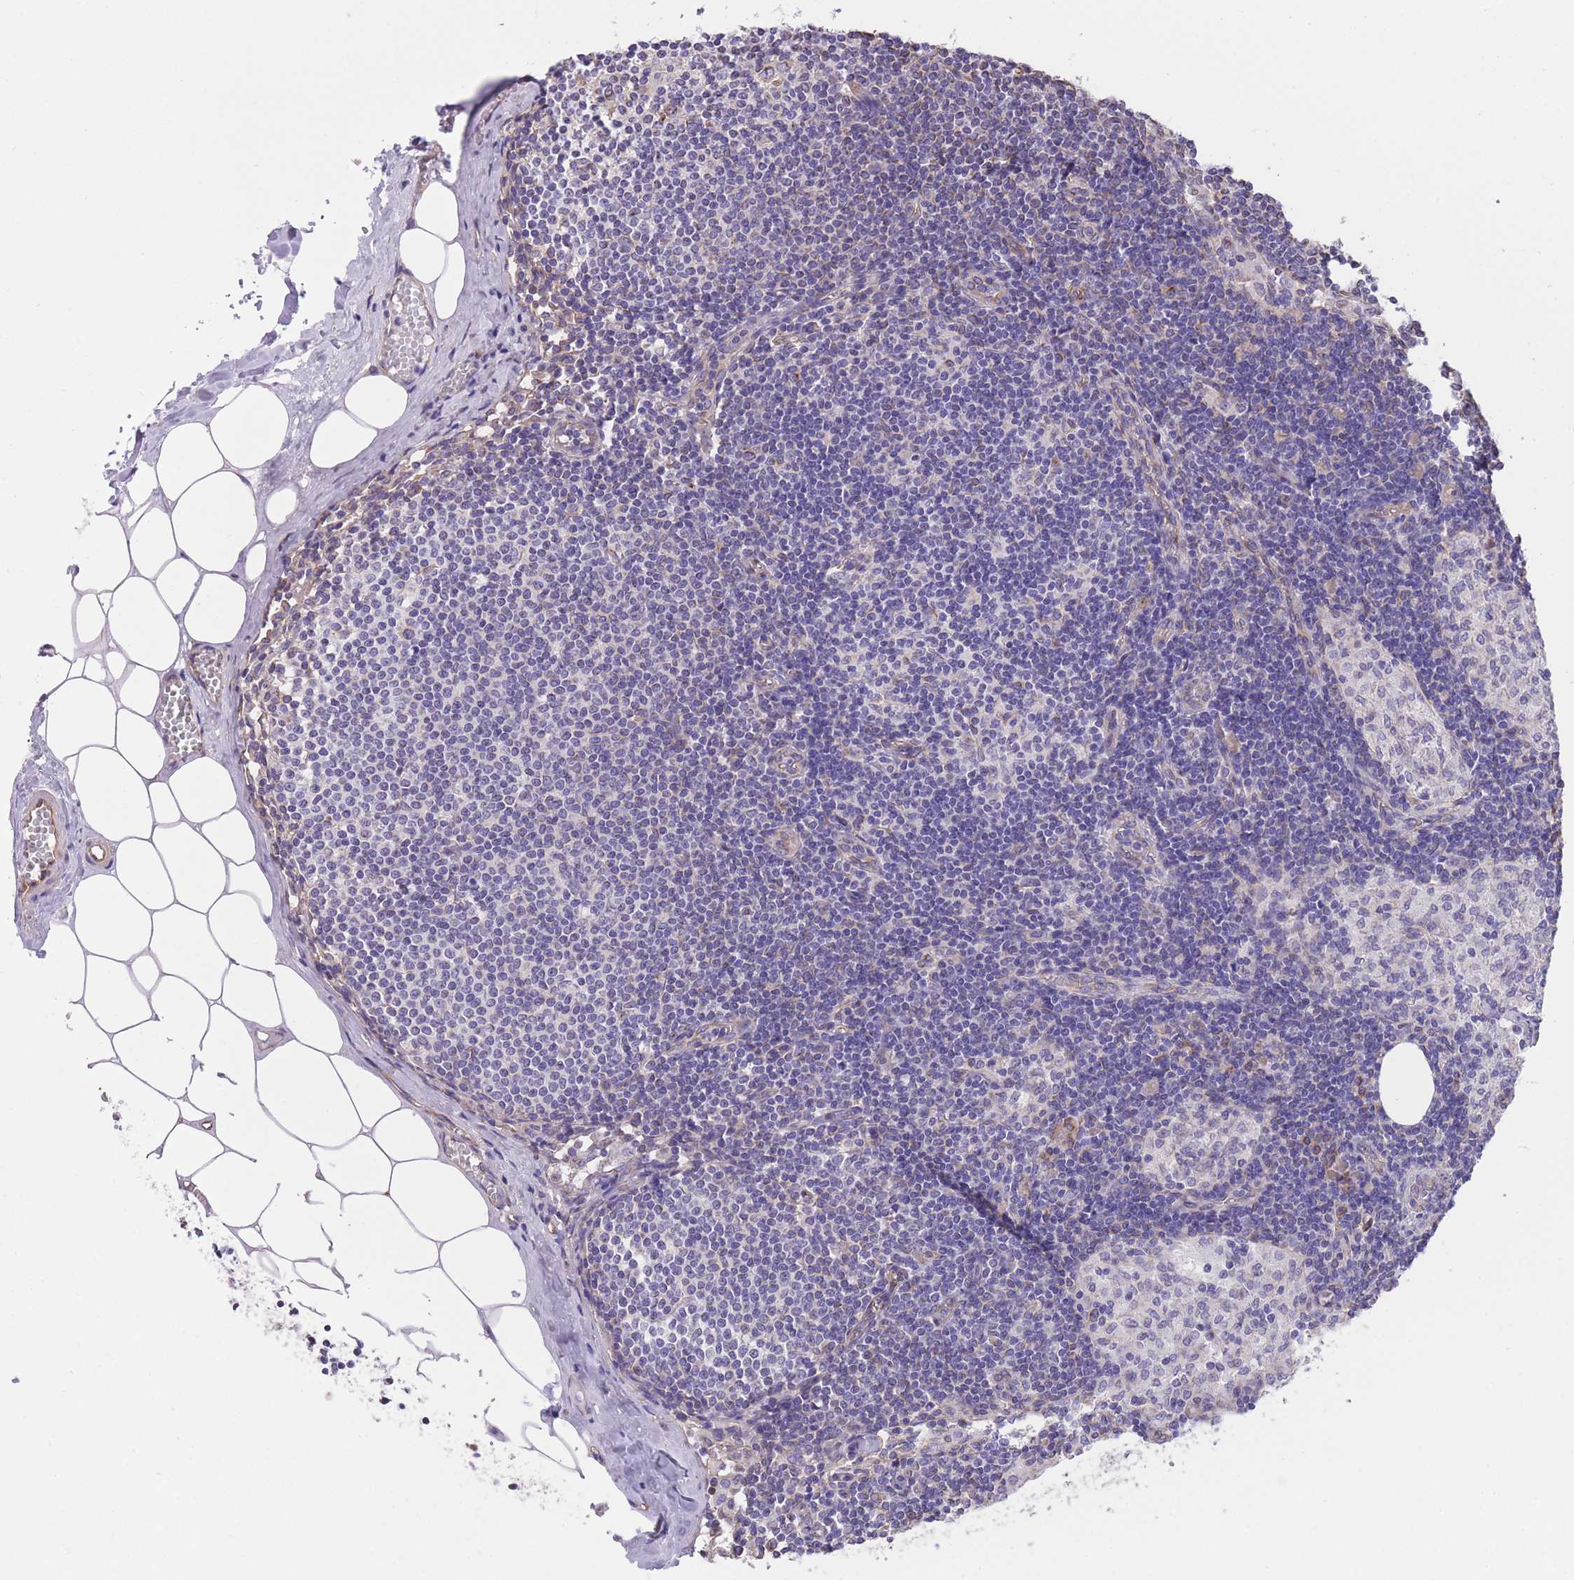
{"staining": {"intensity": "weak", "quantity": "25%-75%", "location": "cytoplasmic/membranous"}, "tissue": "lymph node", "cell_type": "Germinal center cells", "image_type": "normal", "snomed": [{"axis": "morphology", "description": "Normal tissue, NOS"}, {"axis": "topography", "description": "Lymph node"}], "caption": "Unremarkable lymph node reveals weak cytoplasmic/membranous expression in about 25%-75% of germinal center cells, visualized by immunohistochemistry.", "gene": "RHOU", "patient": {"sex": "female", "age": 42}}